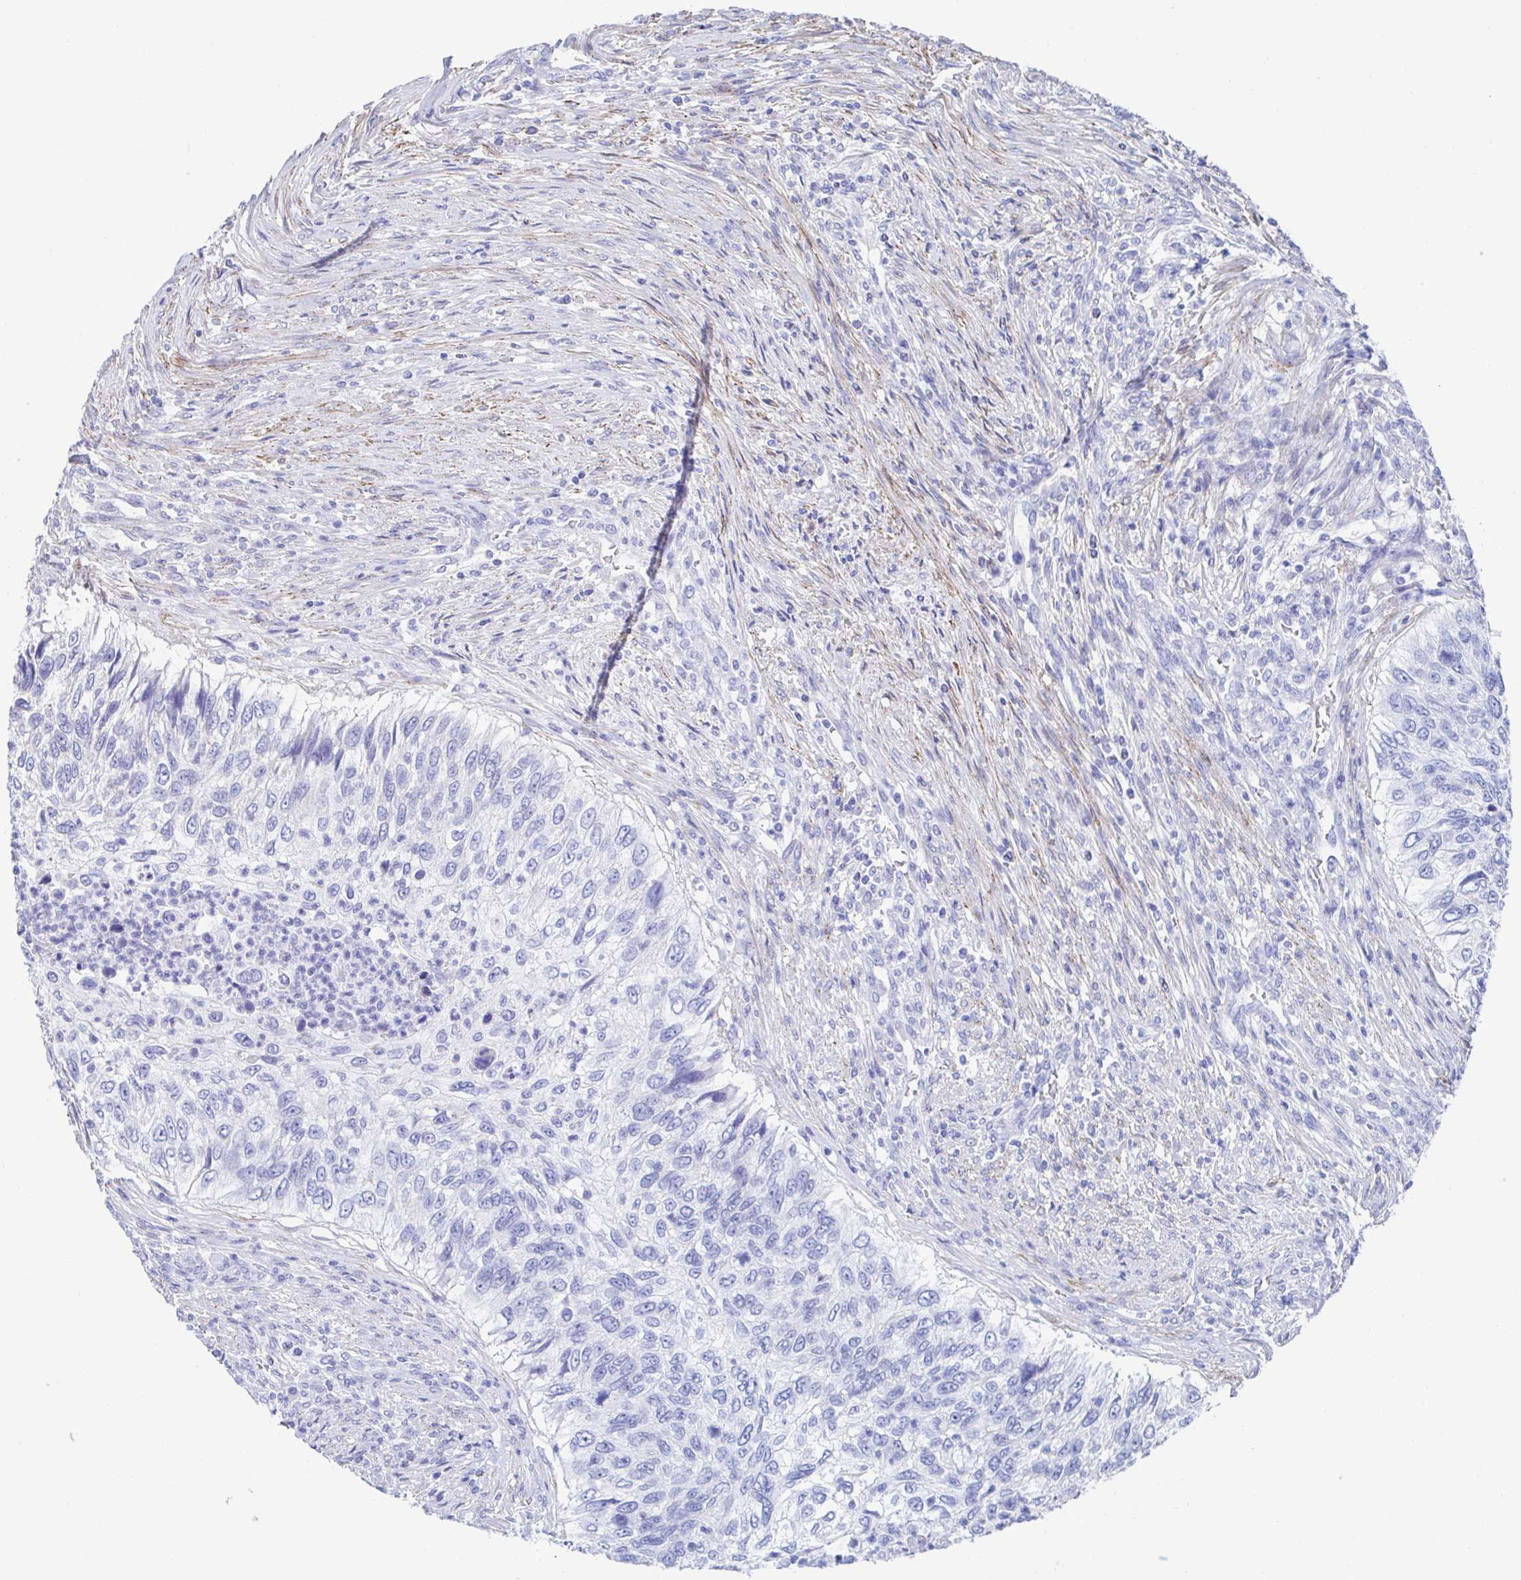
{"staining": {"intensity": "negative", "quantity": "none", "location": "none"}, "tissue": "urothelial cancer", "cell_type": "Tumor cells", "image_type": "cancer", "snomed": [{"axis": "morphology", "description": "Urothelial carcinoma, High grade"}, {"axis": "topography", "description": "Urinary bladder"}], "caption": "High magnification brightfield microscopy of urothelial cancer stained with DAB (brown) and counterstained with hematoxylin (blue): tumor cells show no significant expression.", "gene": "CDH2", "patient": {"sex": "female", "age": 60}}